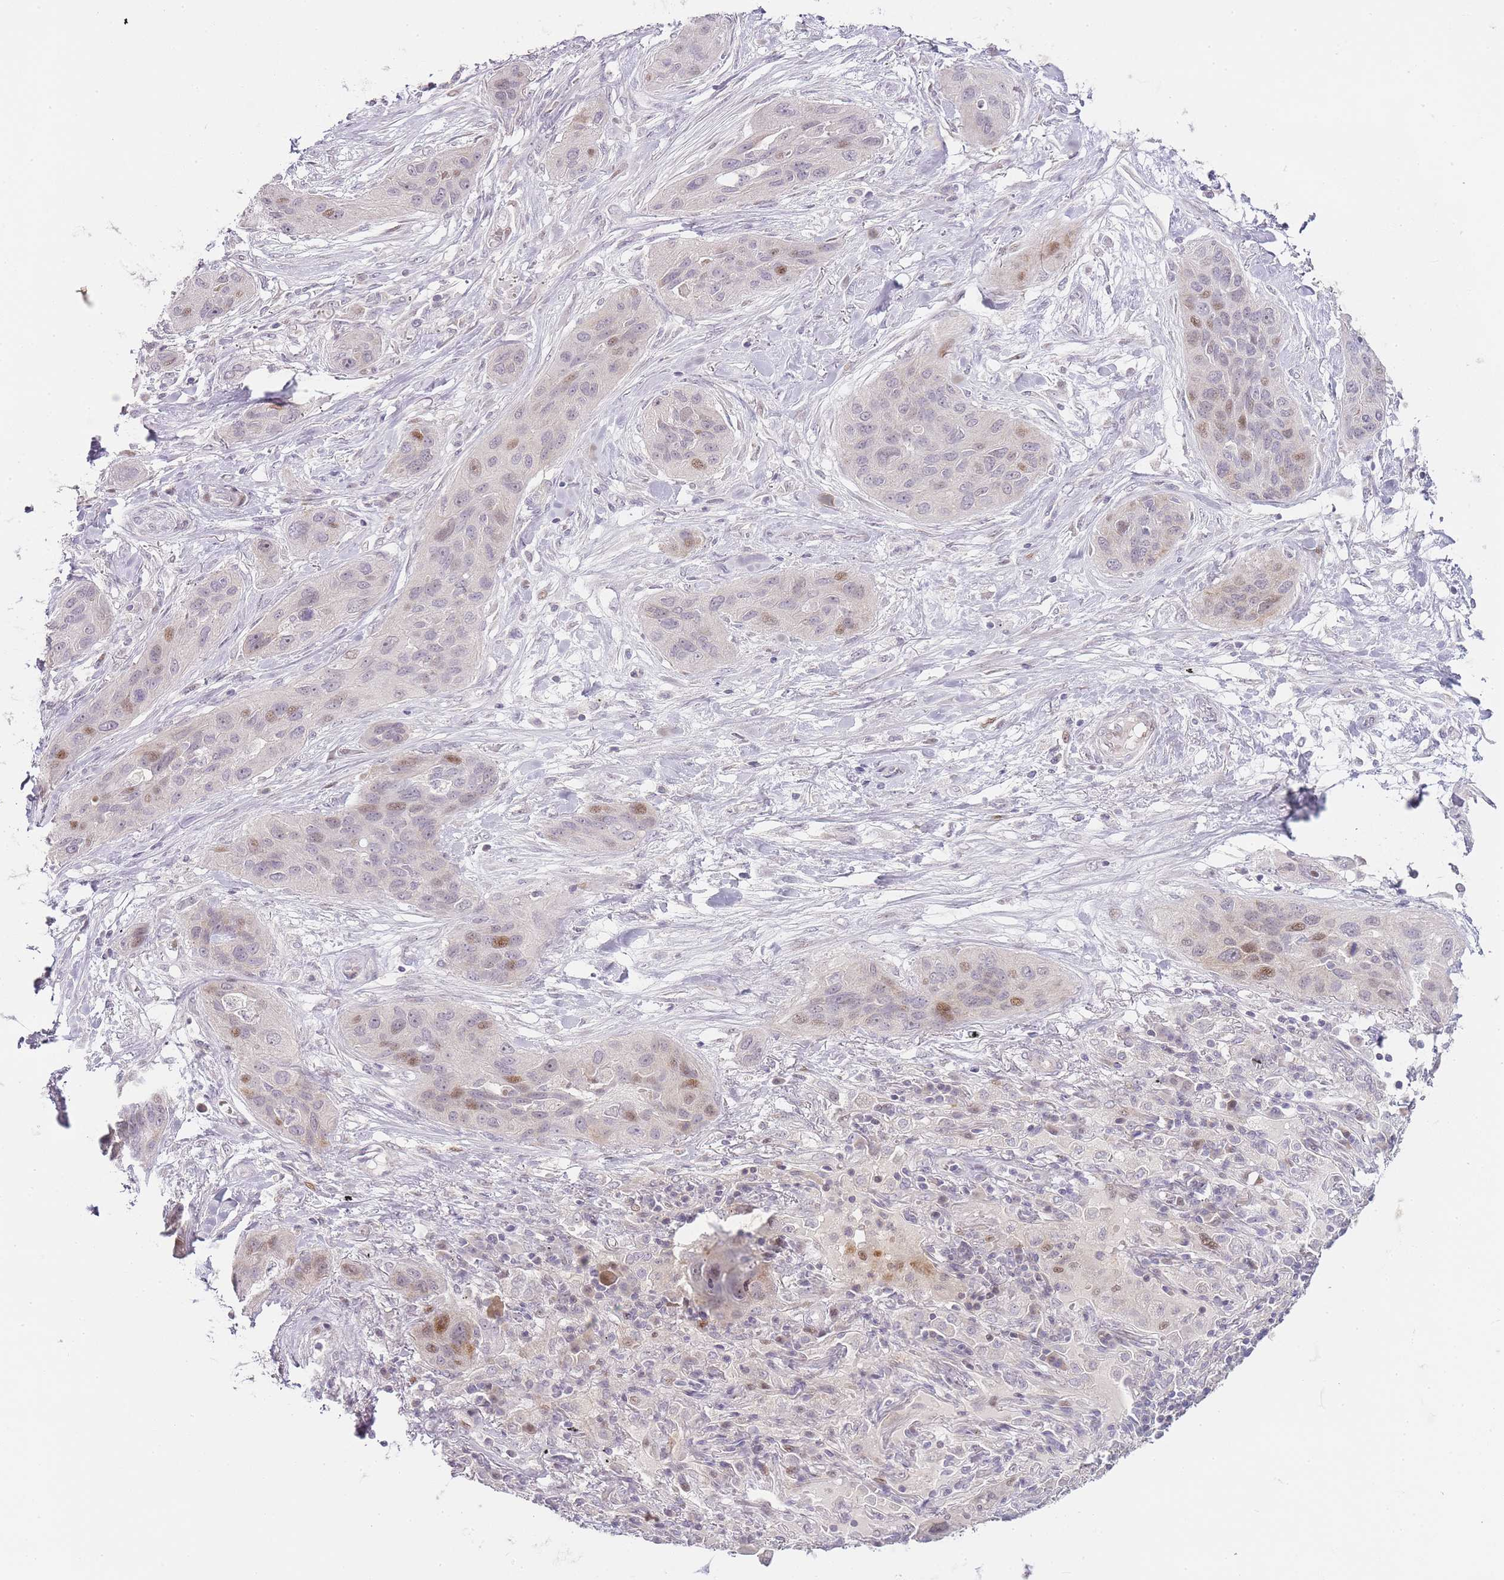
{"staining": {"intensity": "moderate", "quantity": "<25%", "location": "nuclear"}, "tissue": "lung cancer", "cell_type": "Tumor cells", "image_type": "cancer", "snomed": [{"axis": "morphology", "description": "Squamous cell carcinoma, NOS"}, {"axis": "topography", "description": "Lung"}], "caption": "Squamous cell carcinoma (lung) was stained to show a protein in brown. There is low levels of moderate nuclear expression in about <25% of tumor cells.", "gene": "OGG1", "patient": {"sex": "female", "age": 70}}